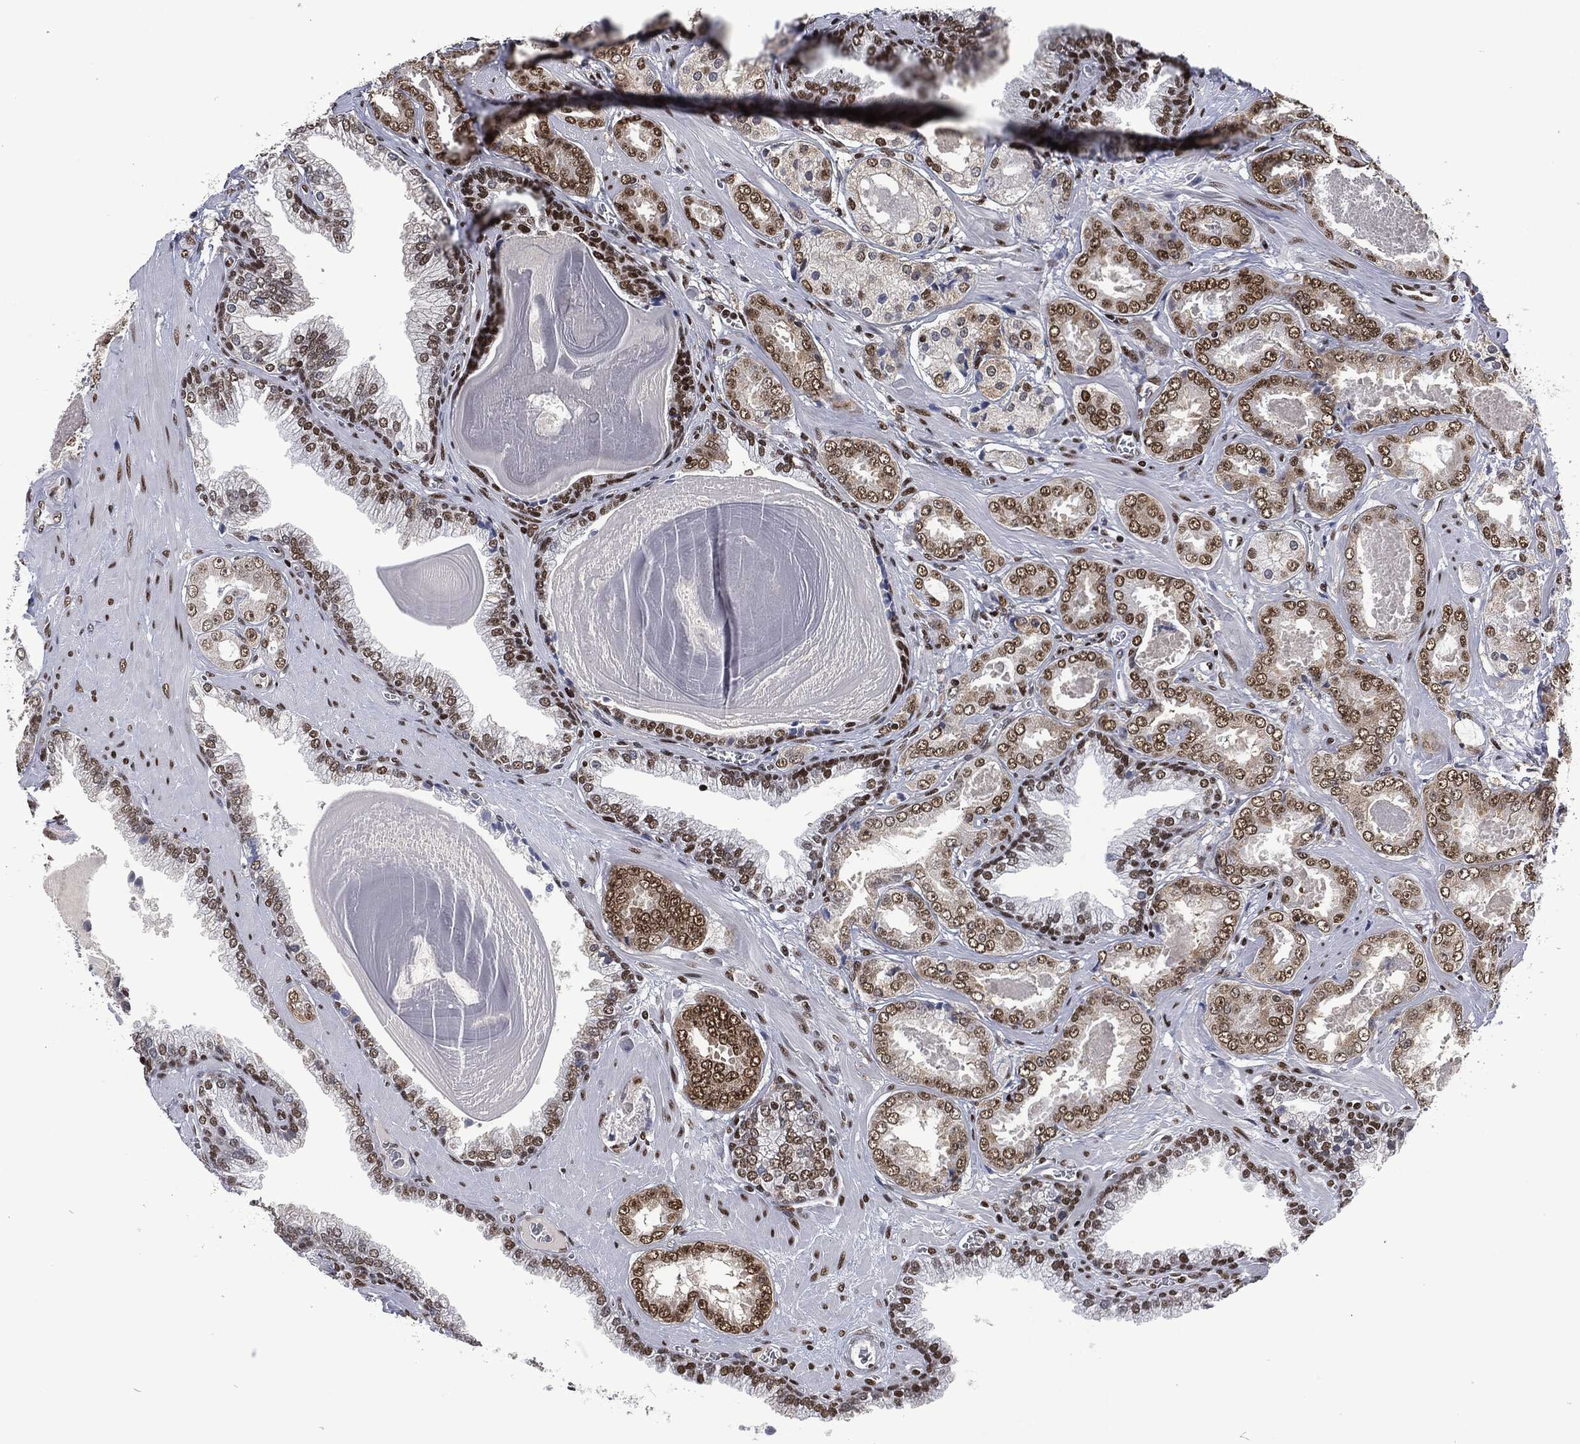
{"staining": {"intensity": "strong", "quantity": "25%-75%", "location": "nuclear"}, "tissue": "prostate cancer", "cell_type": "Tumor cells", "image_type": "cancer", "snomed": [{"axis": "morphology", "description": "Adenocarcinoma, NOS"}, {"axis": "topography", "description": "Prostate"}], "caption": "Strong nuclear protein staining is present in approximately 25%-75% of tumor cells in prostate adenocarcinoma.", "gene": "DCPS", "patient": {"sex": "male", "age": 56}}